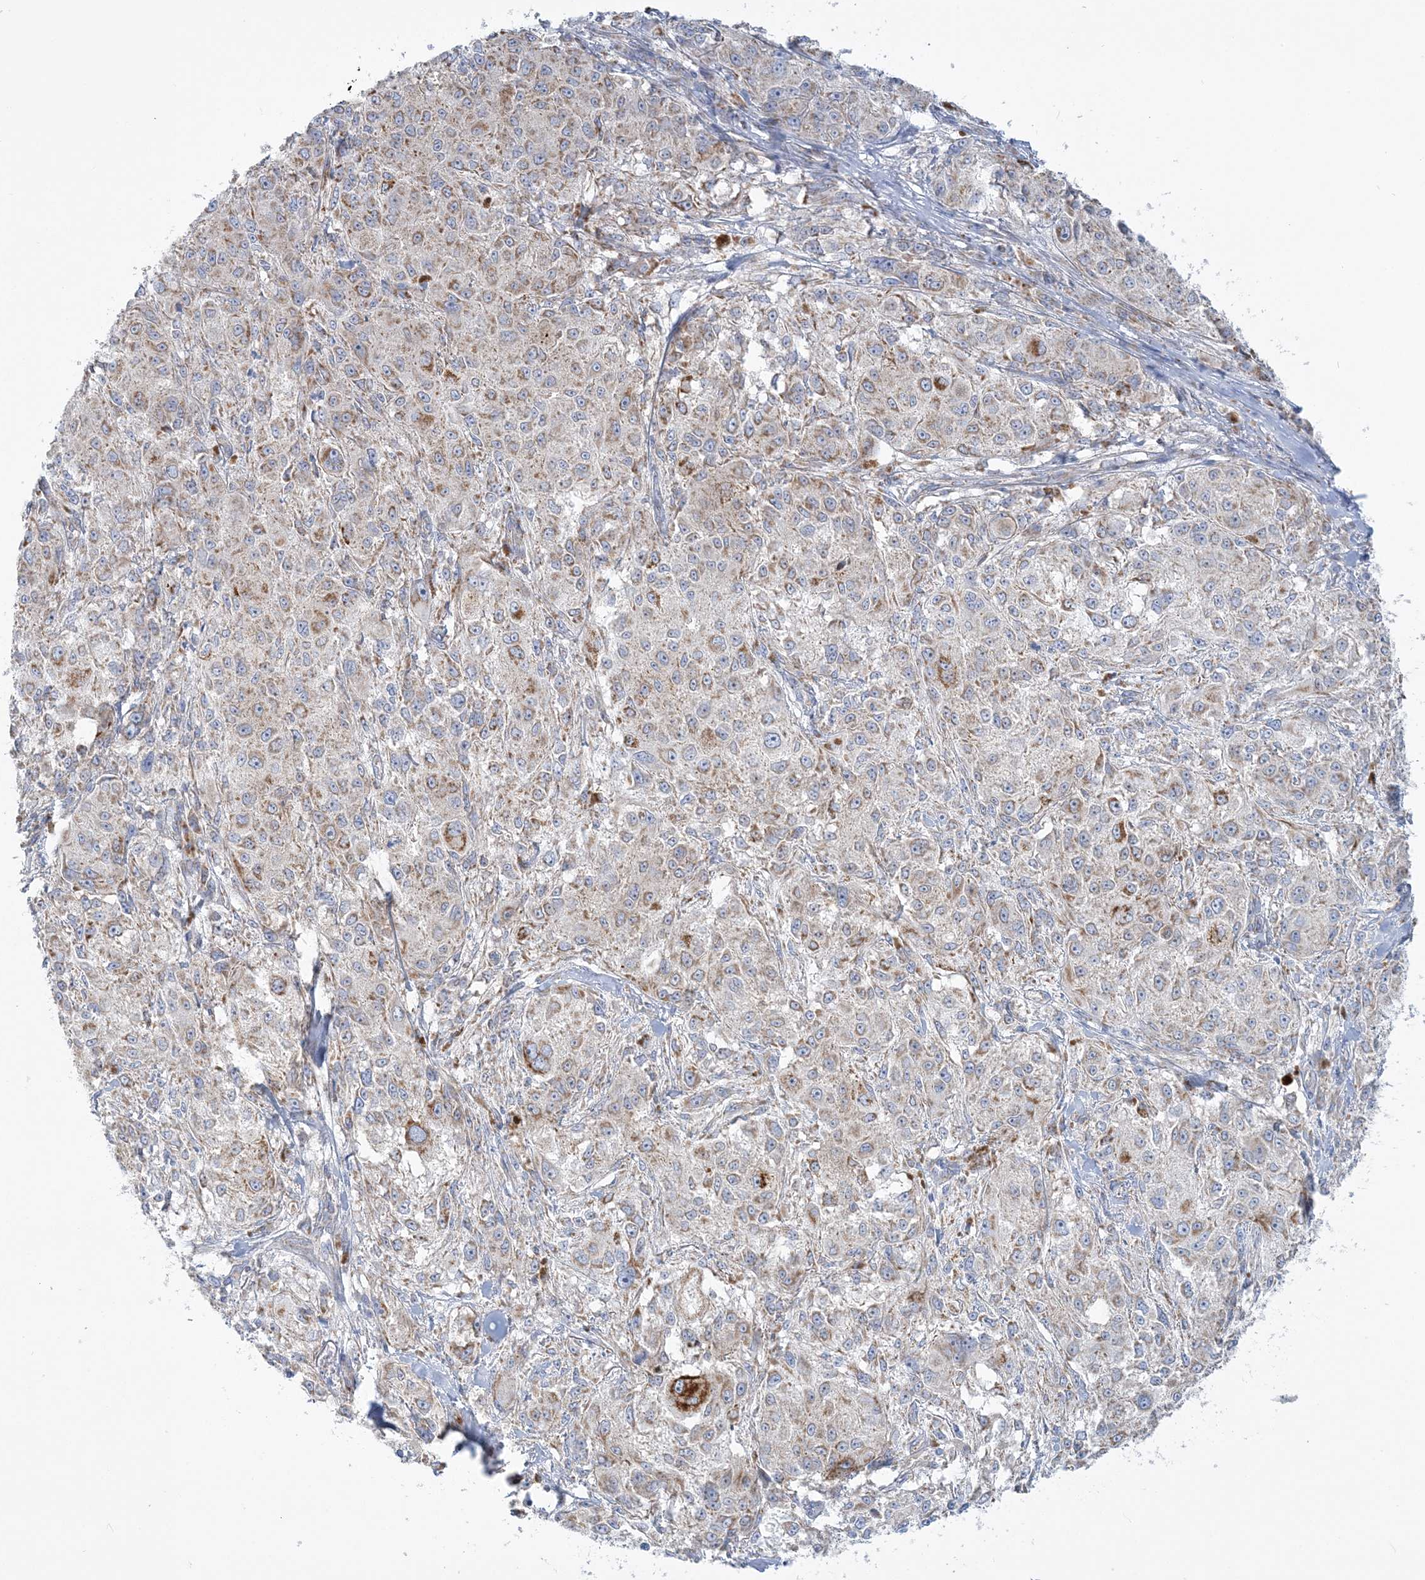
{"staining": {"intensity": "moderate", "quantity": "<25%", "location": "cytoplasmic/membranous"}, "tissue": "melanoma", "cell_type": "Tumor cells", "image_type": "cancer", "snomed": [{"axis": "morphology", "description": "Necrosis, NOS"}, {"axis": "morphology", "description": "Malignant melanoma, NOS"}, {"axis": "topography", "description": "Skin"}], "caption": "Tumor cells demonstrate low levels of moderate cytoplasmic/membranous staining in approximately <25% of cells in malignant melanoma.", "gene": "TBC1D14", "patient": {"sex": "female", "age": 87}}